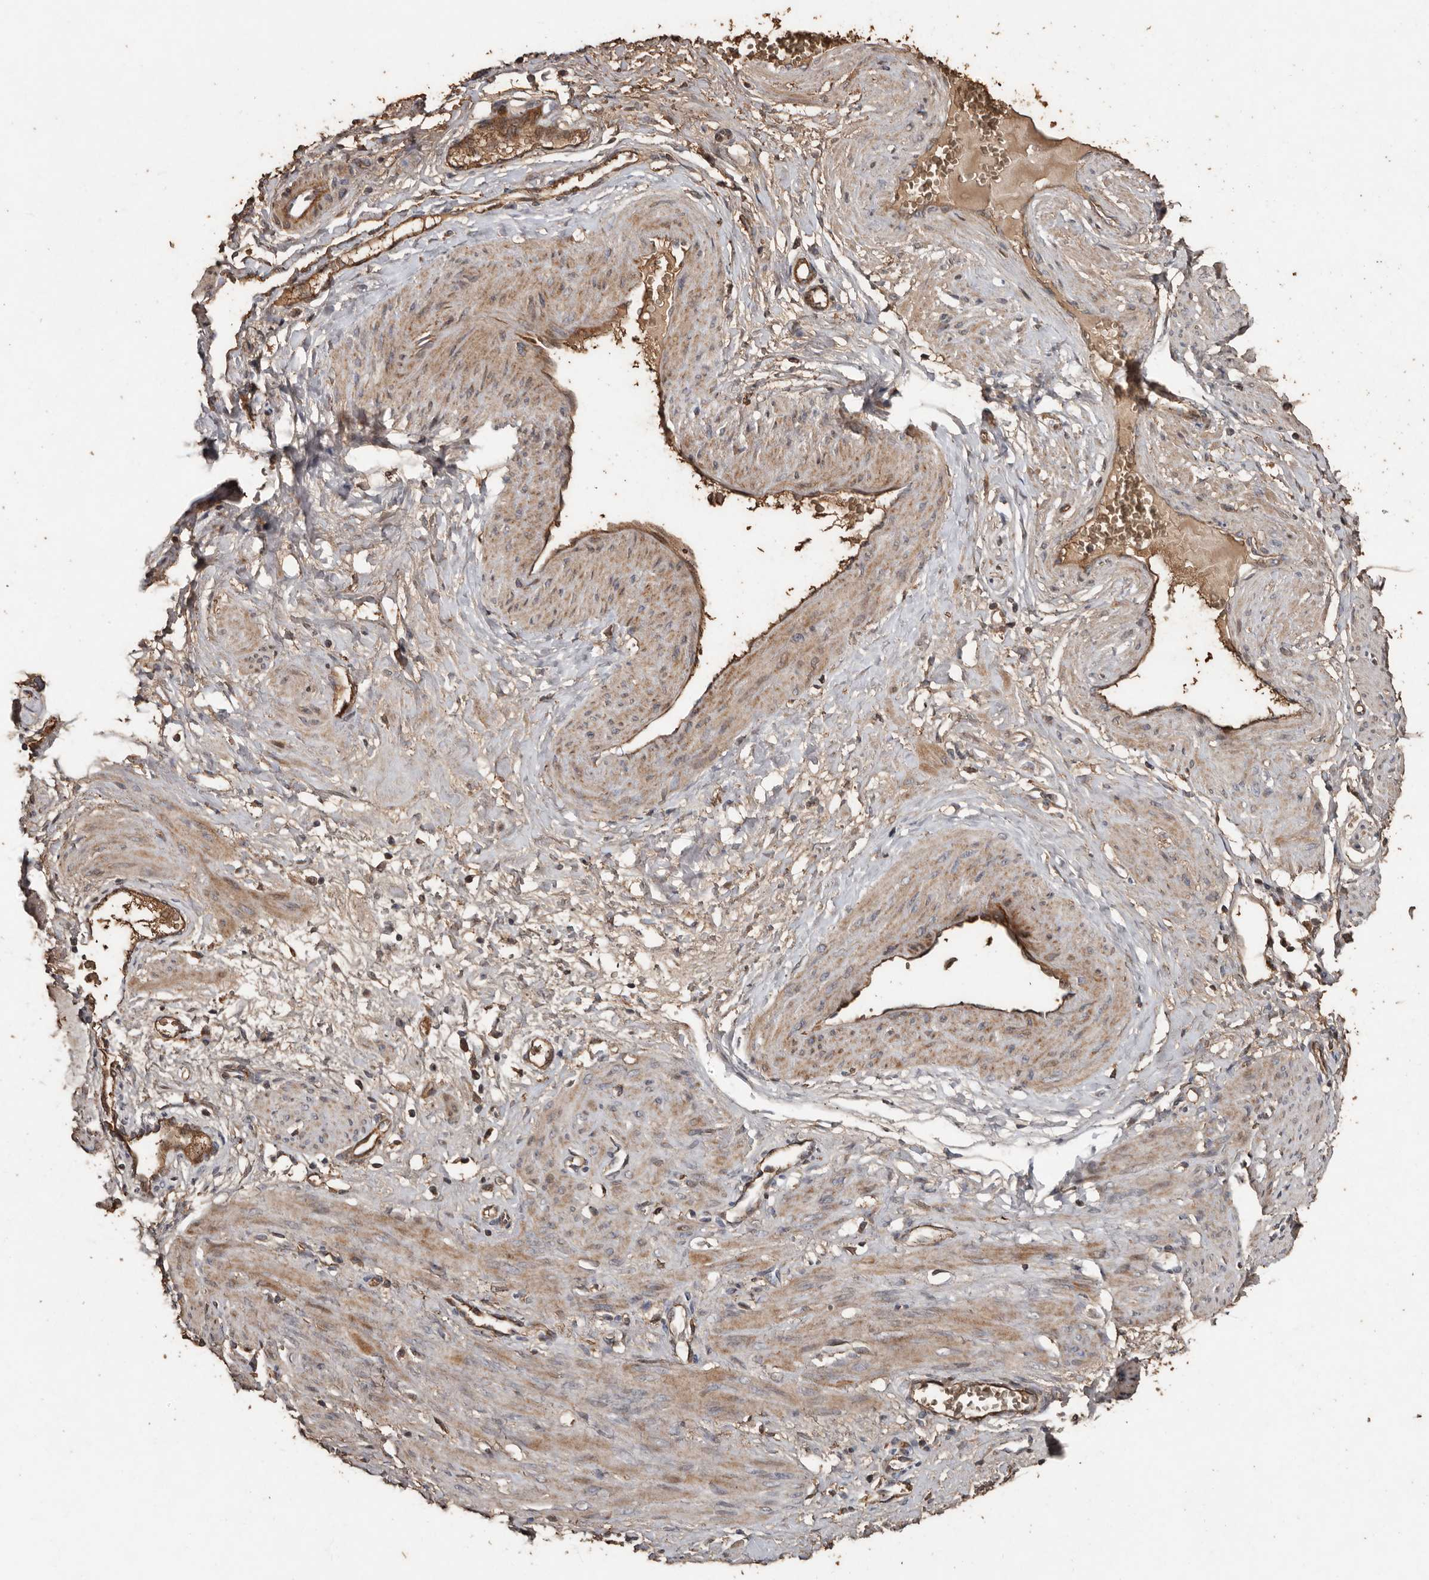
{"staining": {"intensity": "moderate", "quantity": ">75%", "location": "cytoplasmic/membranous"}, "tissue": "smooth muscle", "cell_type": "Smooth muscle cells", "image_type": "normal", "snomed": [{"axis": "morphology", "description": "Normal tissue, NOS"}, {"axis": "topography", "description": "Endometrium"}], "caption": "A high-resolution image shows immunohistochemistry (IHC) staining of unremarkable smooth muscle, which demonstrates moderate cytoplasmic/membranous positivity in approximately >75% of smooth muscle cells.", "gene": "RANBP17", "patient": {"sex": "female", "age": 33}}